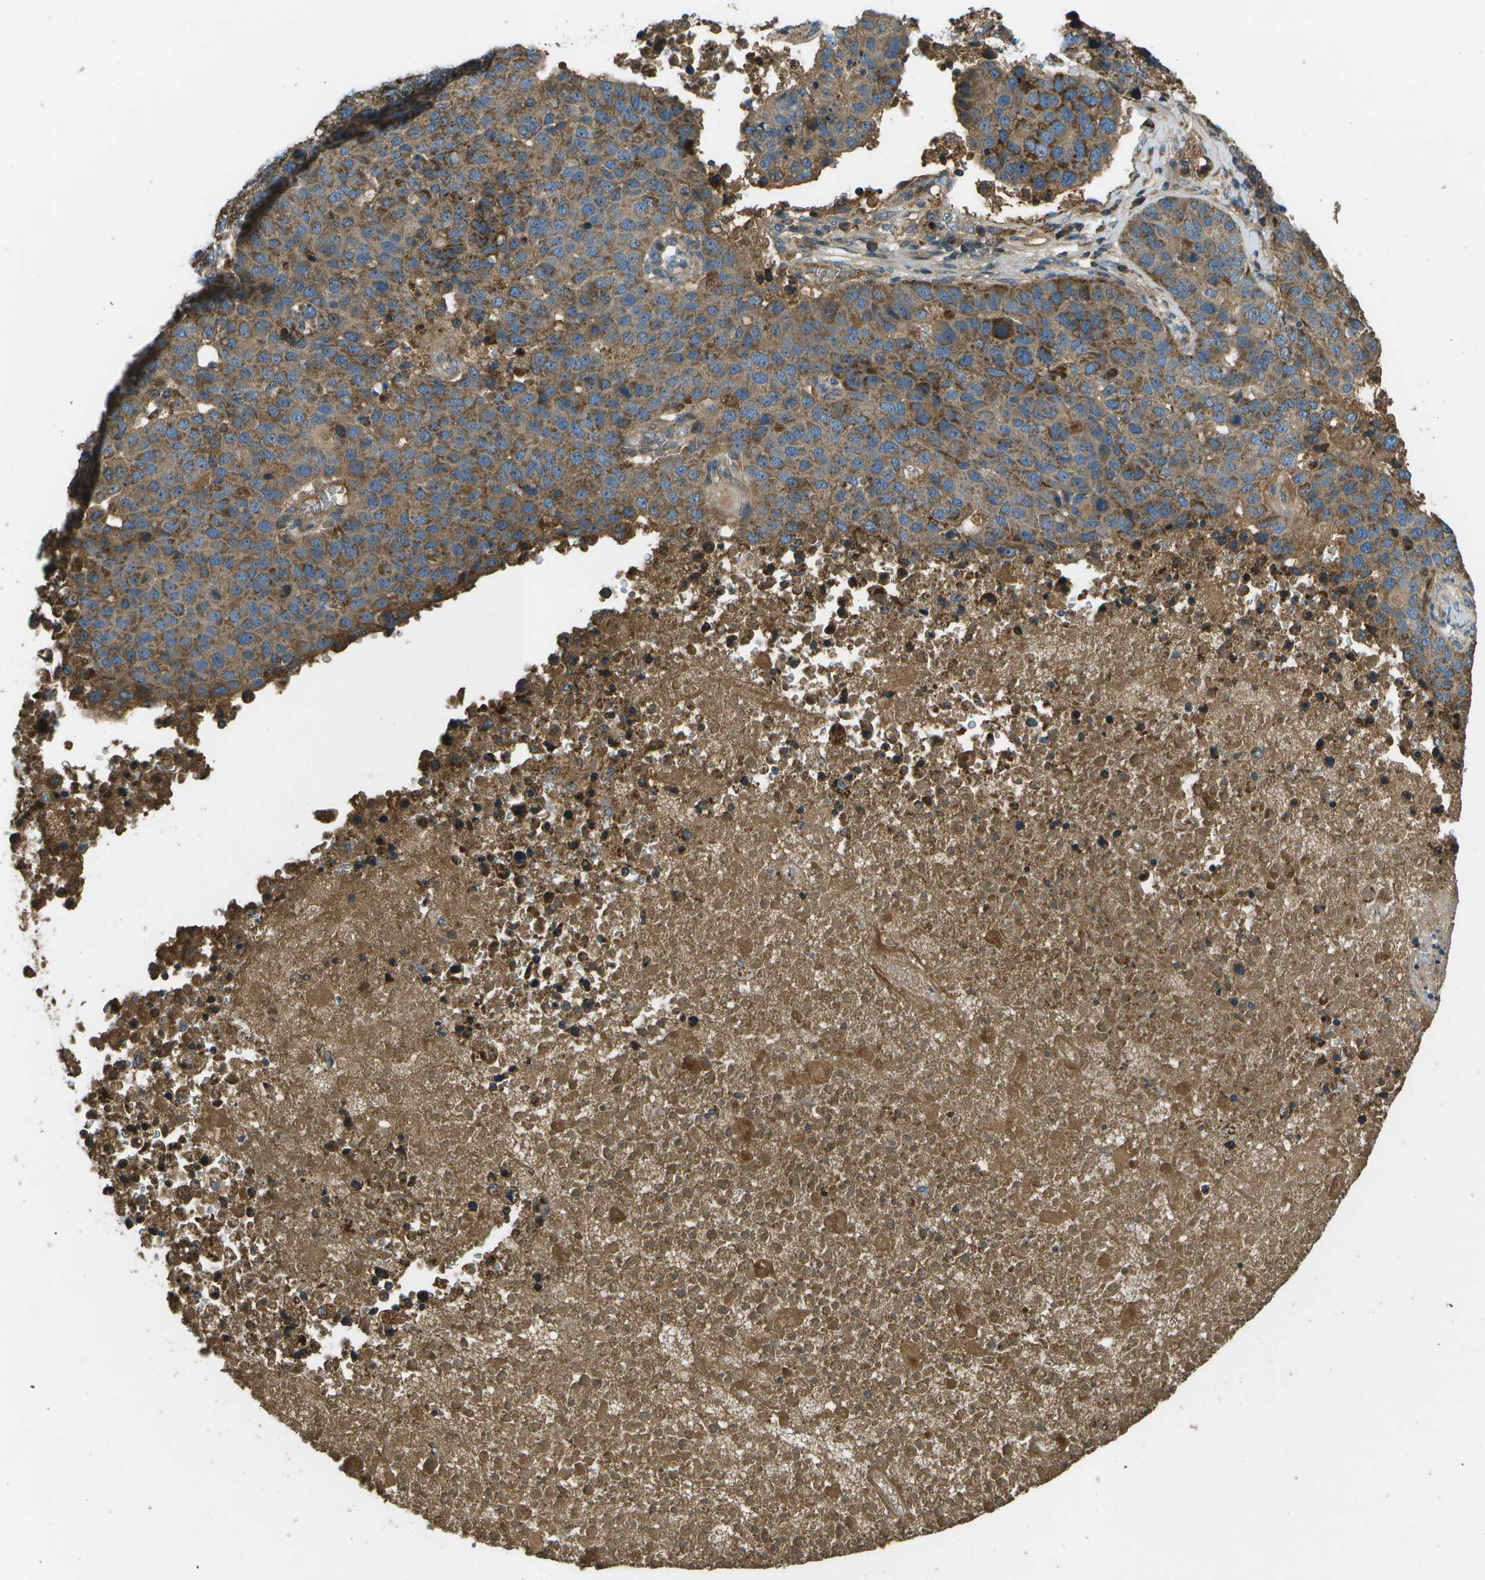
{"staining": {"intensity": "moderate", "quantity": ">75%", "location": "cytoplasmic/membranous"}, "tissue": "pancreatic cancer", "cell_type": "Tumor cells", "image_type": "cancer", "snomed": [{"axis": "morphology", "description": "Adenocarcinoma, NOS"}, {"axis": "topography", "description": "Pancreas"}], "caption": "Immunohistochemistry (DAB) staining of human pancreatic adenocarcinoma demonstrates moderate cytoplasmic/membranous protein expression in approximately >75% of tumor cells.", "gene": "PXYLP1", "patient": {"sex": "female", "age": 61}}